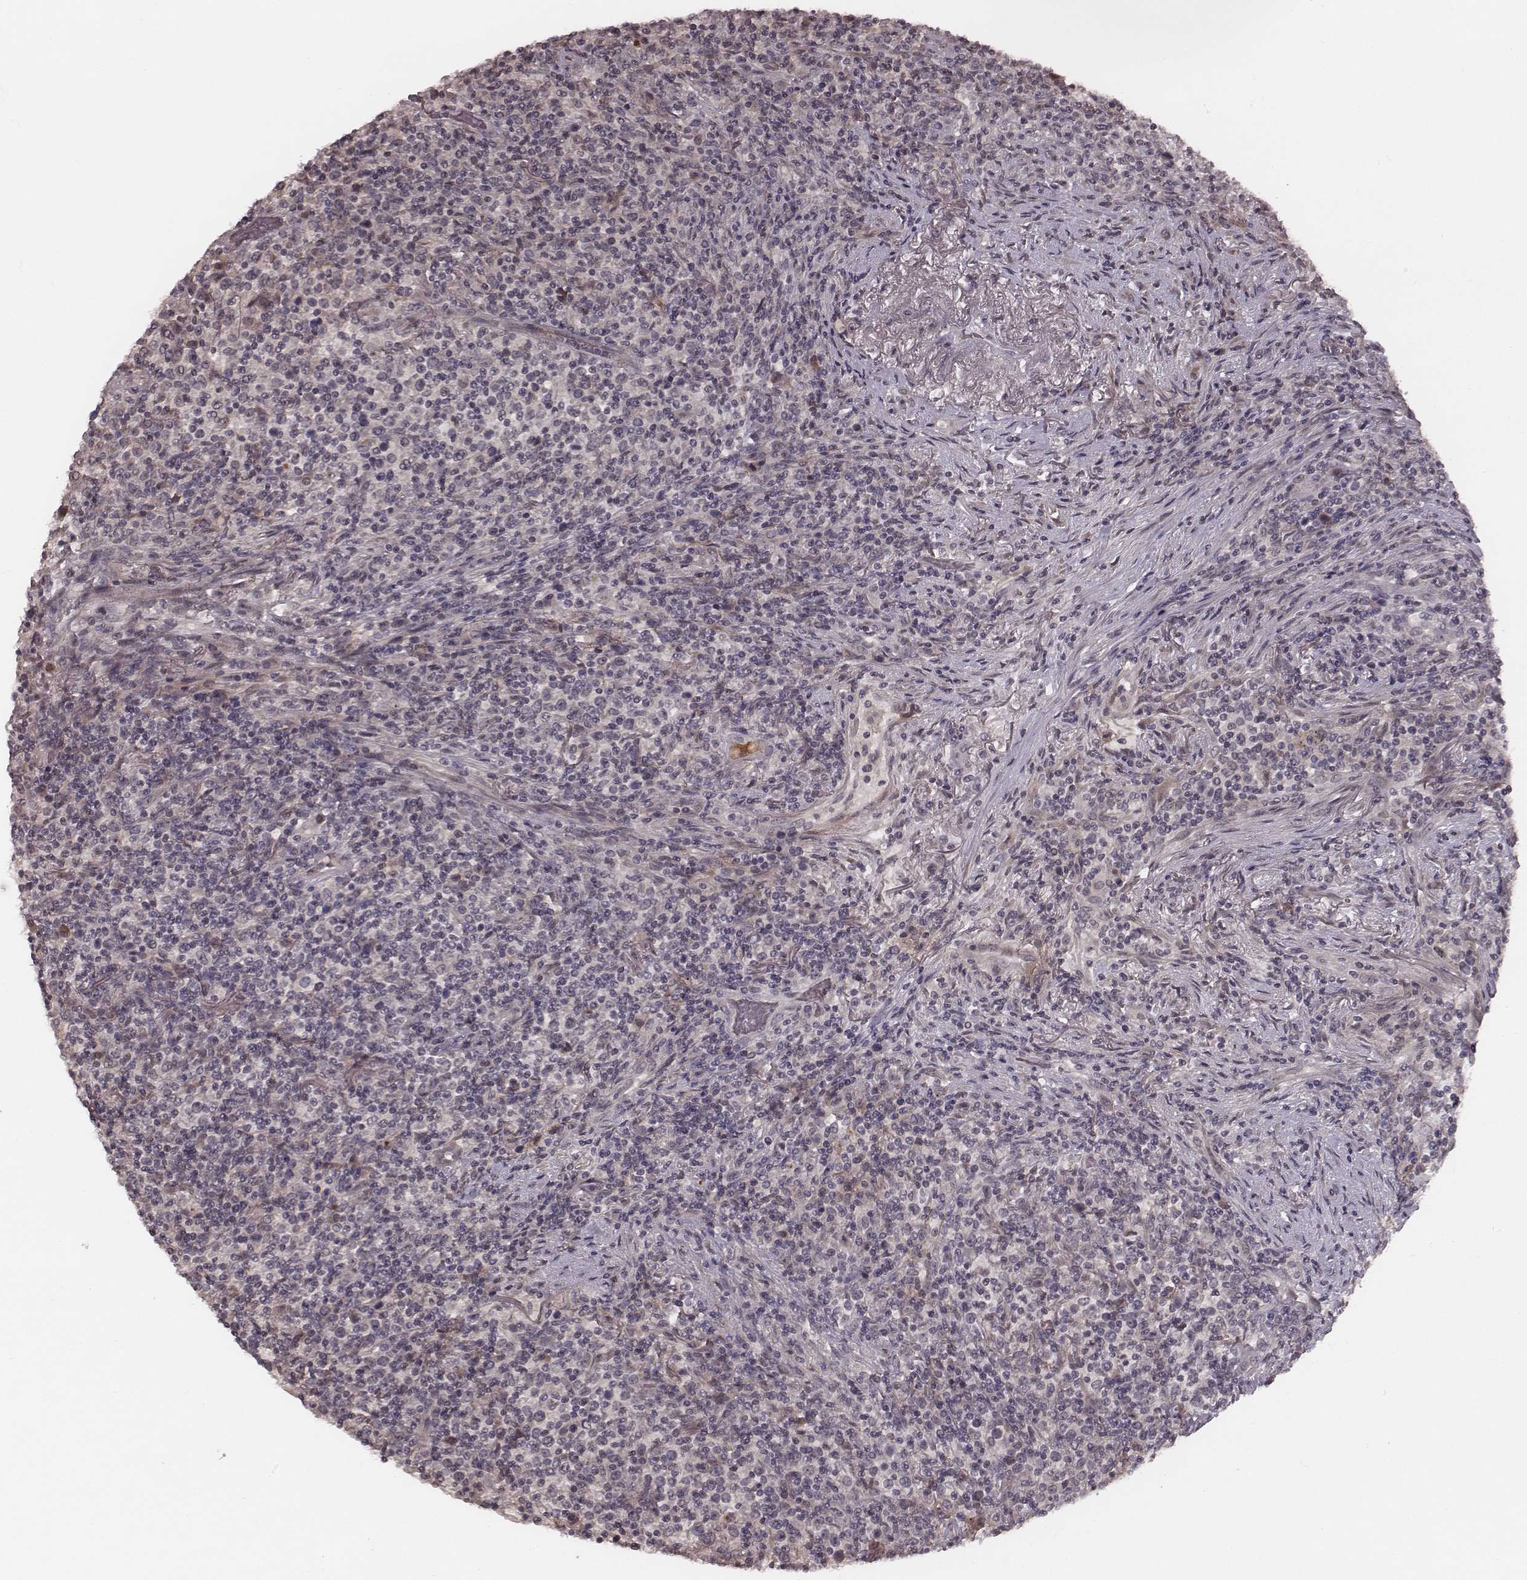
{"staining": {"intensity": "negative", "quantity": "none", "location": "none"}, "tissue": "lymphoma", "cell_type": "Tumor cells", "image_type": "cancer", "snomed": [{"axis": "morphology", "description": "Malignant lymphoma, non-Hodgkin's type, High grade"}, {"axis": "topography", "description": "Lung"}], "caption": "This is a histopathology image of immunohistochemistry (IHC) staining of lymphoma, which shows no expression in tumor cells.", "gene": "IL5", "patient": {"sex": "male", "age": 79}}